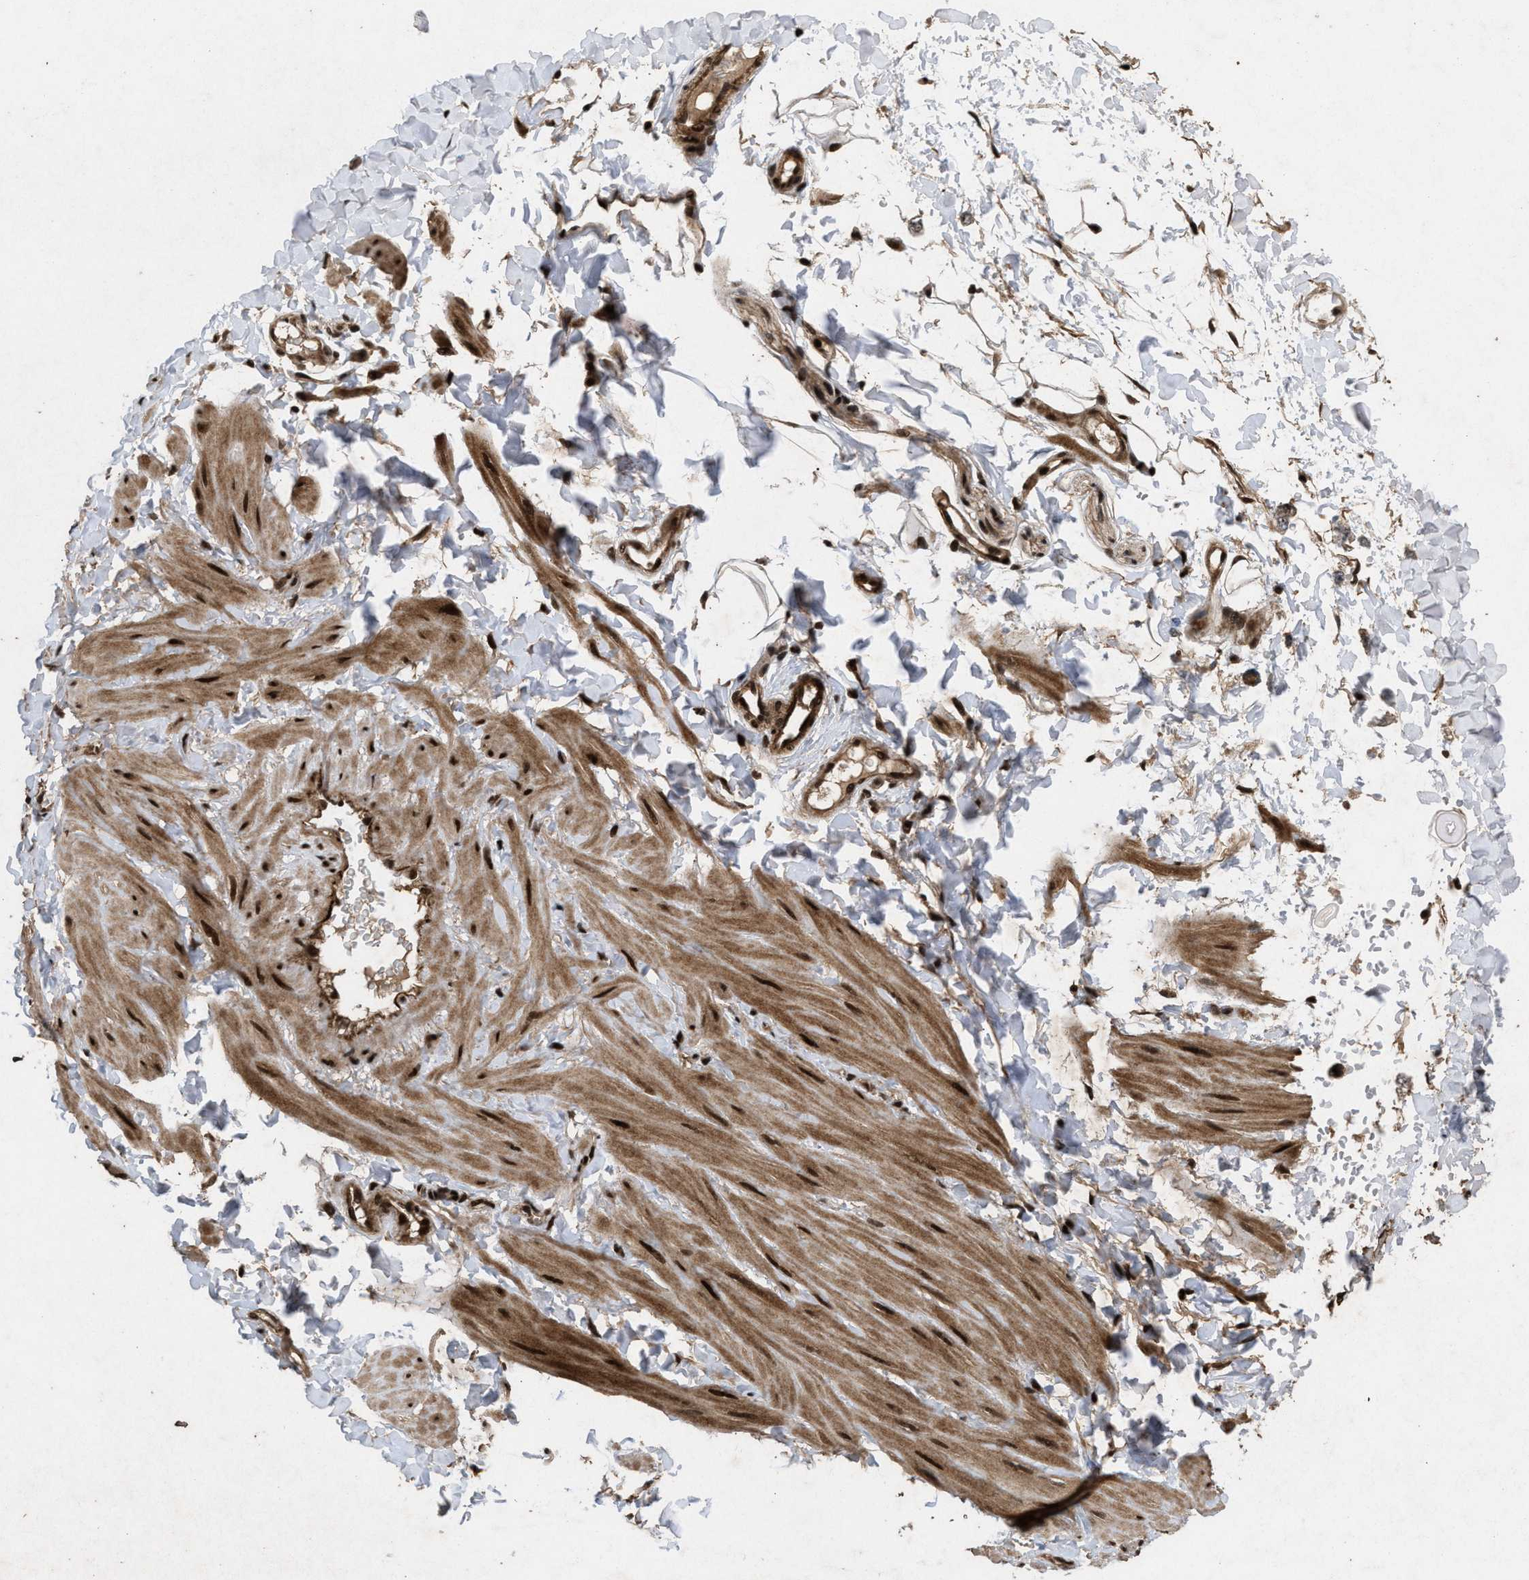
{"staining": {"intensity": "strong", "quantity": ">75%", "location": "nuclear"}, "tissue": "adipose tissue", "cell_type": "Adipocytes", "image_type": "normal", "snomed": [{"axis": "morphology", "description": "Normal tissue, NOS"}, {"axis": "topography", "description": "Adipose tissue"}, {"axis": "topography", "description": "Vascular tissue"}, {"axis": "topography", "description": "Peripheral nerve tissue"}], "caption": "Immunohistochemical staining of unremarkable human adipose tissue reveals high levels of strong nuclear staining in about >75% of adipocytes.", "gene": "WIZ", "patient": {"sex": "male", "age": 25}}